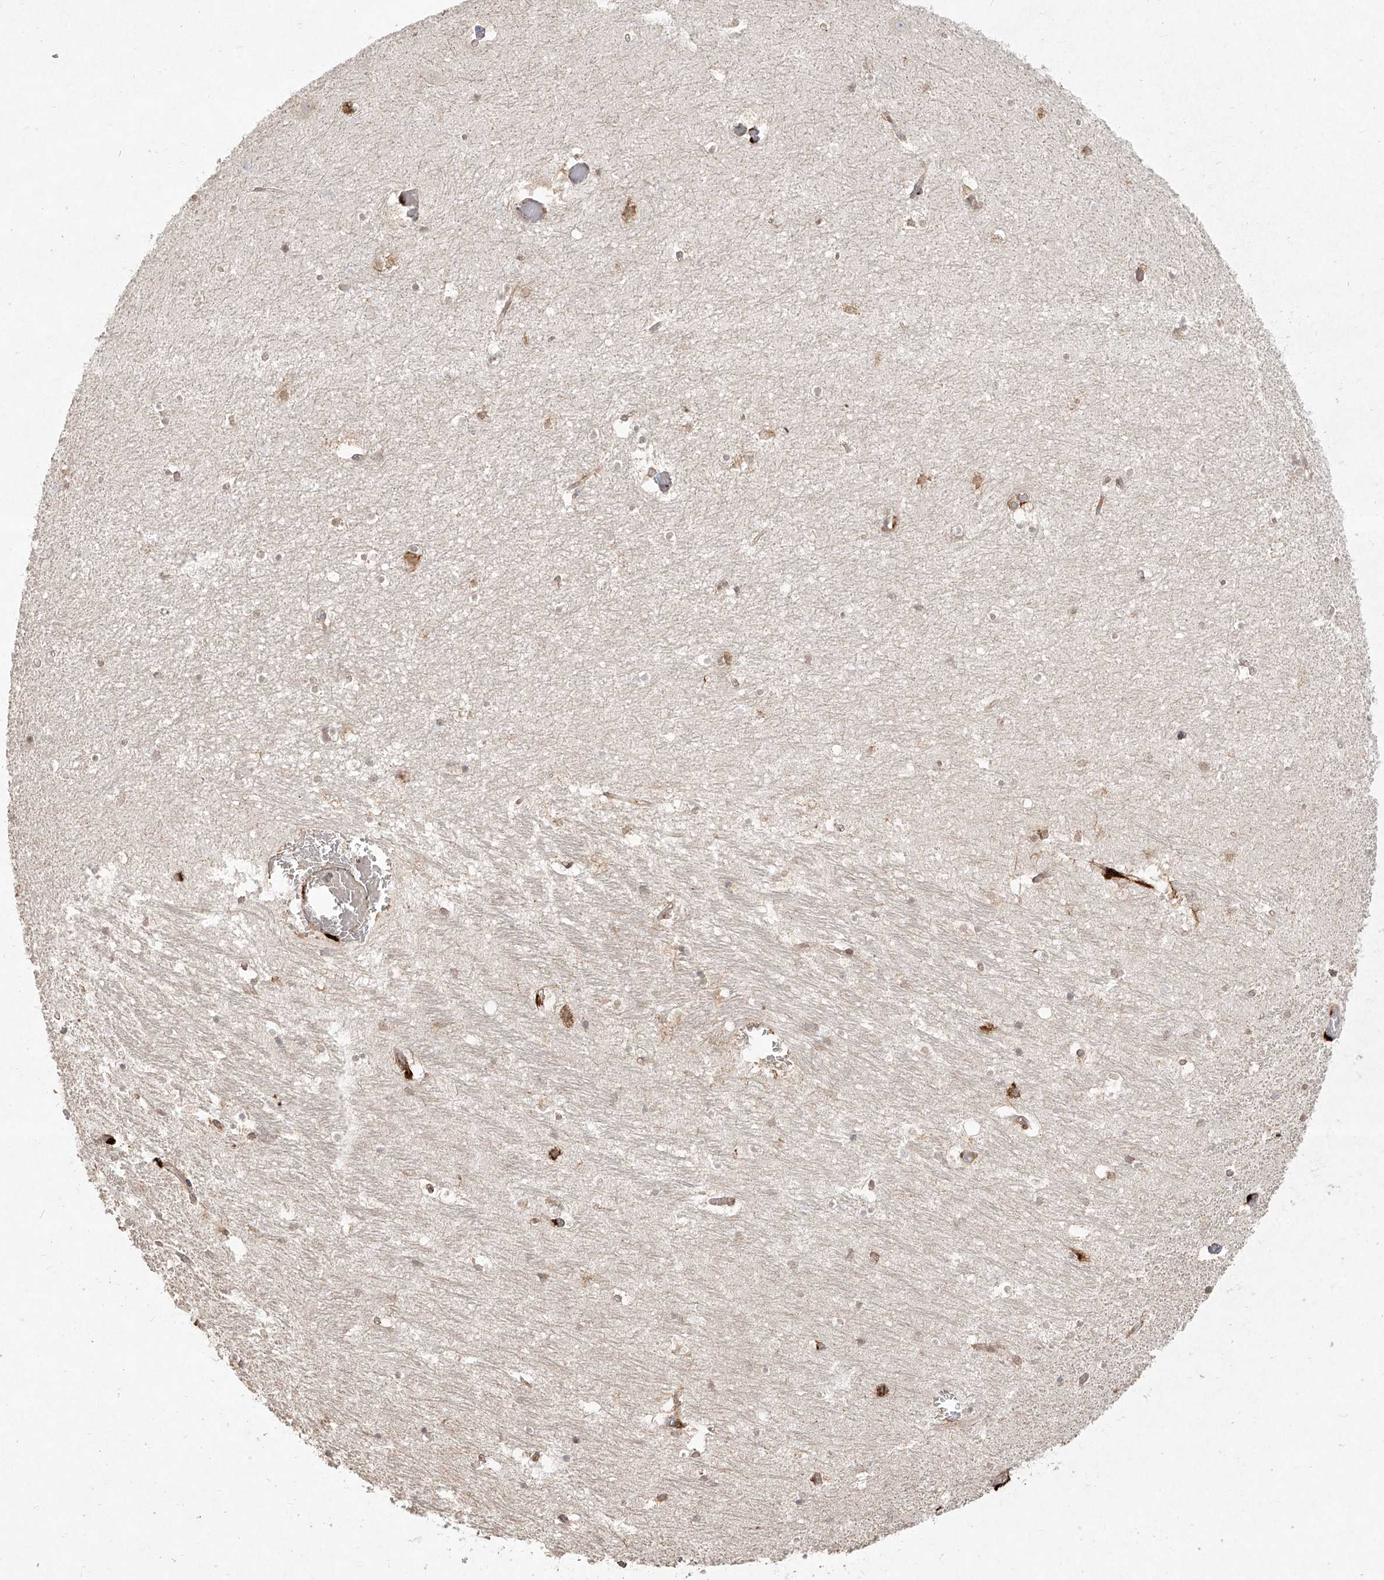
{"staining": {"intensity": "weak", "quantity": "<25%", "location": "cytoplasmic/membranous"}, "tissue": "hippocampus", "cell_type": "Glial cells", "image_type": "normal", "snomed": [{"axis": "morphology", "description": "Normal tissue, NOS"}, {"axis": "topography", "description": "Hippocampus"}], "caption": "Histopathology image shows no significant protein expression in glial cells of normal hippocampus. (DAB (3,3'-diaminobenzidine) IHC with hematoxylin counter stain).", "gene": "CD209", "patient": {"sex": "female", "age": 52}}